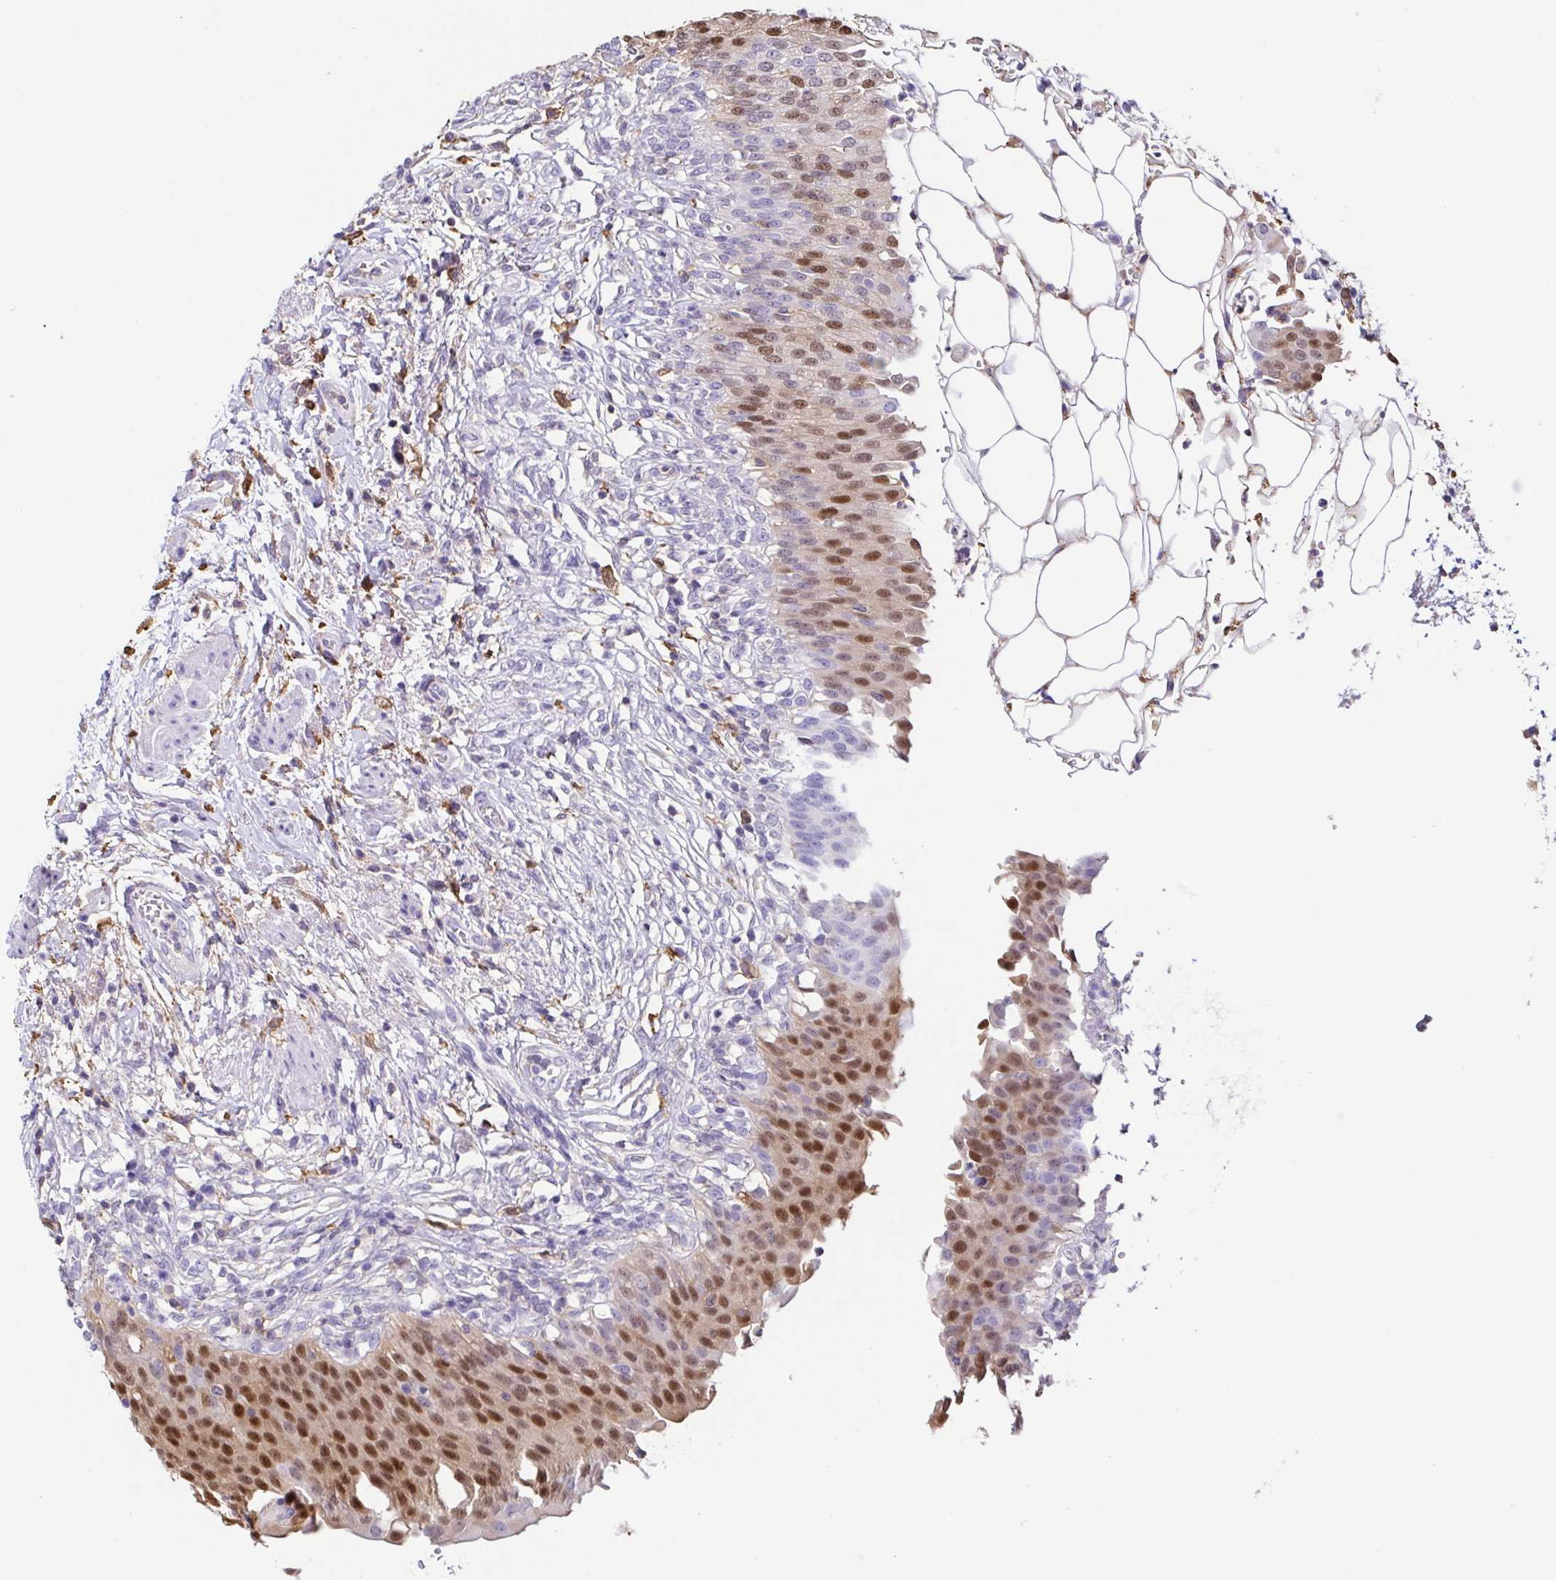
{"staining": {"intensity": "moderate", "quantity": "25%-75%", "location": "cytoplasmic/membranous,nuclear"}, "tissue": "urinary bladder", "cell_type": "Urothelial cells", "image_type": "normal", "snomed": [{"axis": "morphology", "description": "Normal tissue, NOS"}, {"axis": "topography", "description": "Urinary bladder"}, {"axis": "topography", "description": "Peripheral nerve tissue"}], "caption": "Protein expression analysis of normal urinary bladder exhibits moderate cytoplasmic/membranous,nuclear staining in approximately 25%-75% of urothelial cells.", "gene": "ANXA10", "patient": {"sex": "female", "age": 60}}